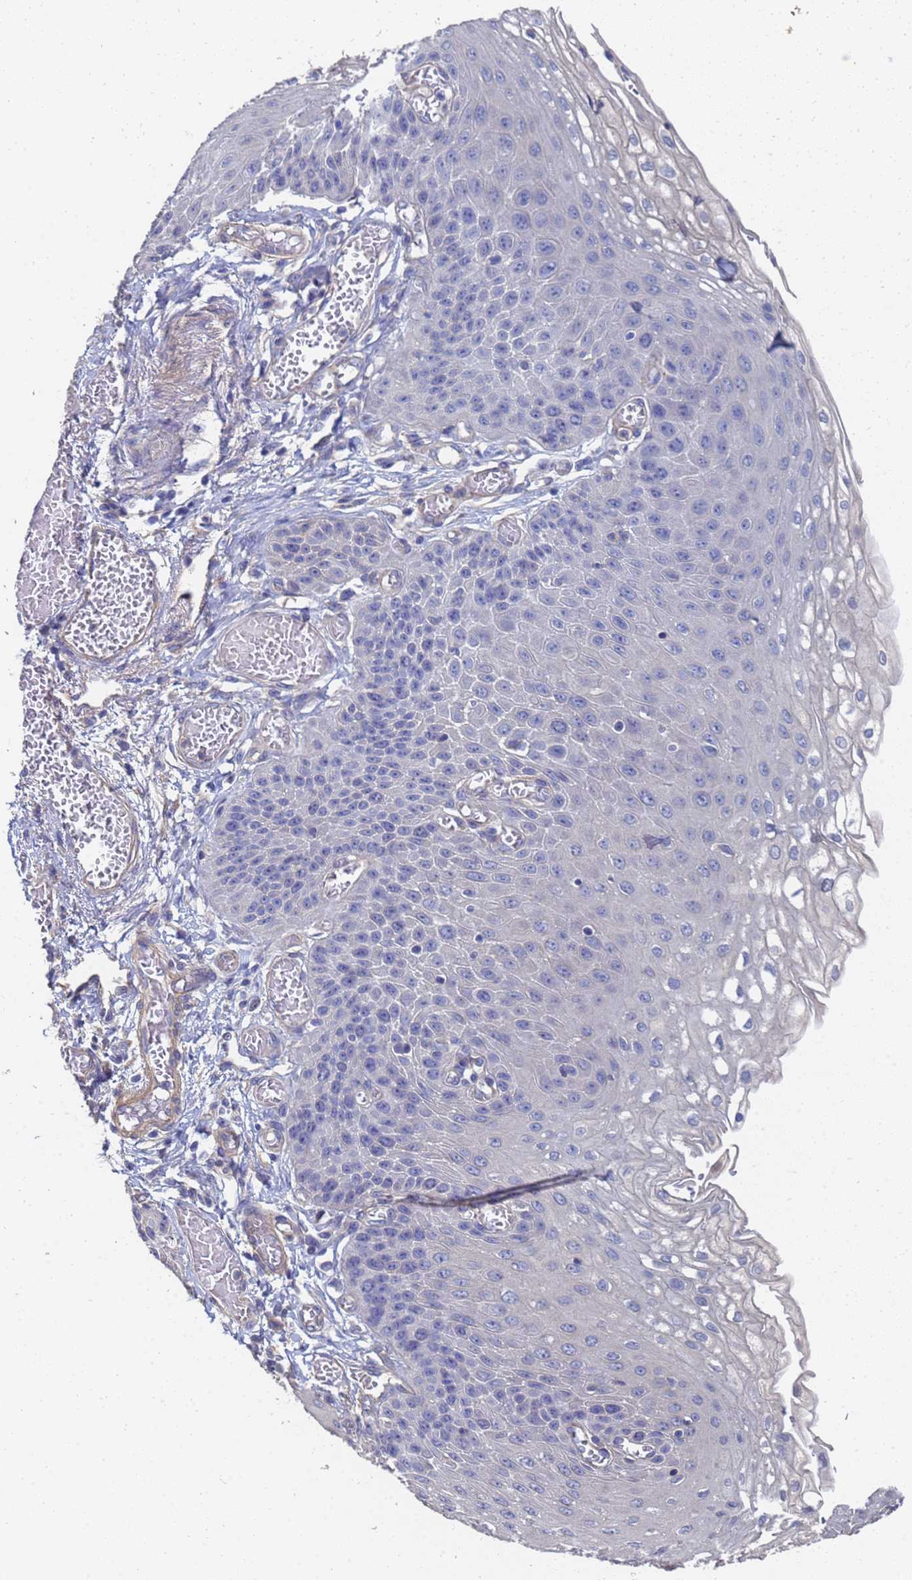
{"staining": {"intensity": "negative", "quantity": "none", "location": "none"}, "tissue": "esophagus", "cell_type": "Squamous epithelial cells", "image_type": "normal", "snomed": [{"axis": "morphology", "description": "Normal tissue, NOS"}, {"axis": "topography", "description": "Esophagus"}], "caption": "Immunohistochemistry (IHC) of unremarkable esophagus shows no expression in squamous epithelial cells.", "gene": "LBX2", "patient": {"sex": "male", "age": 81}}